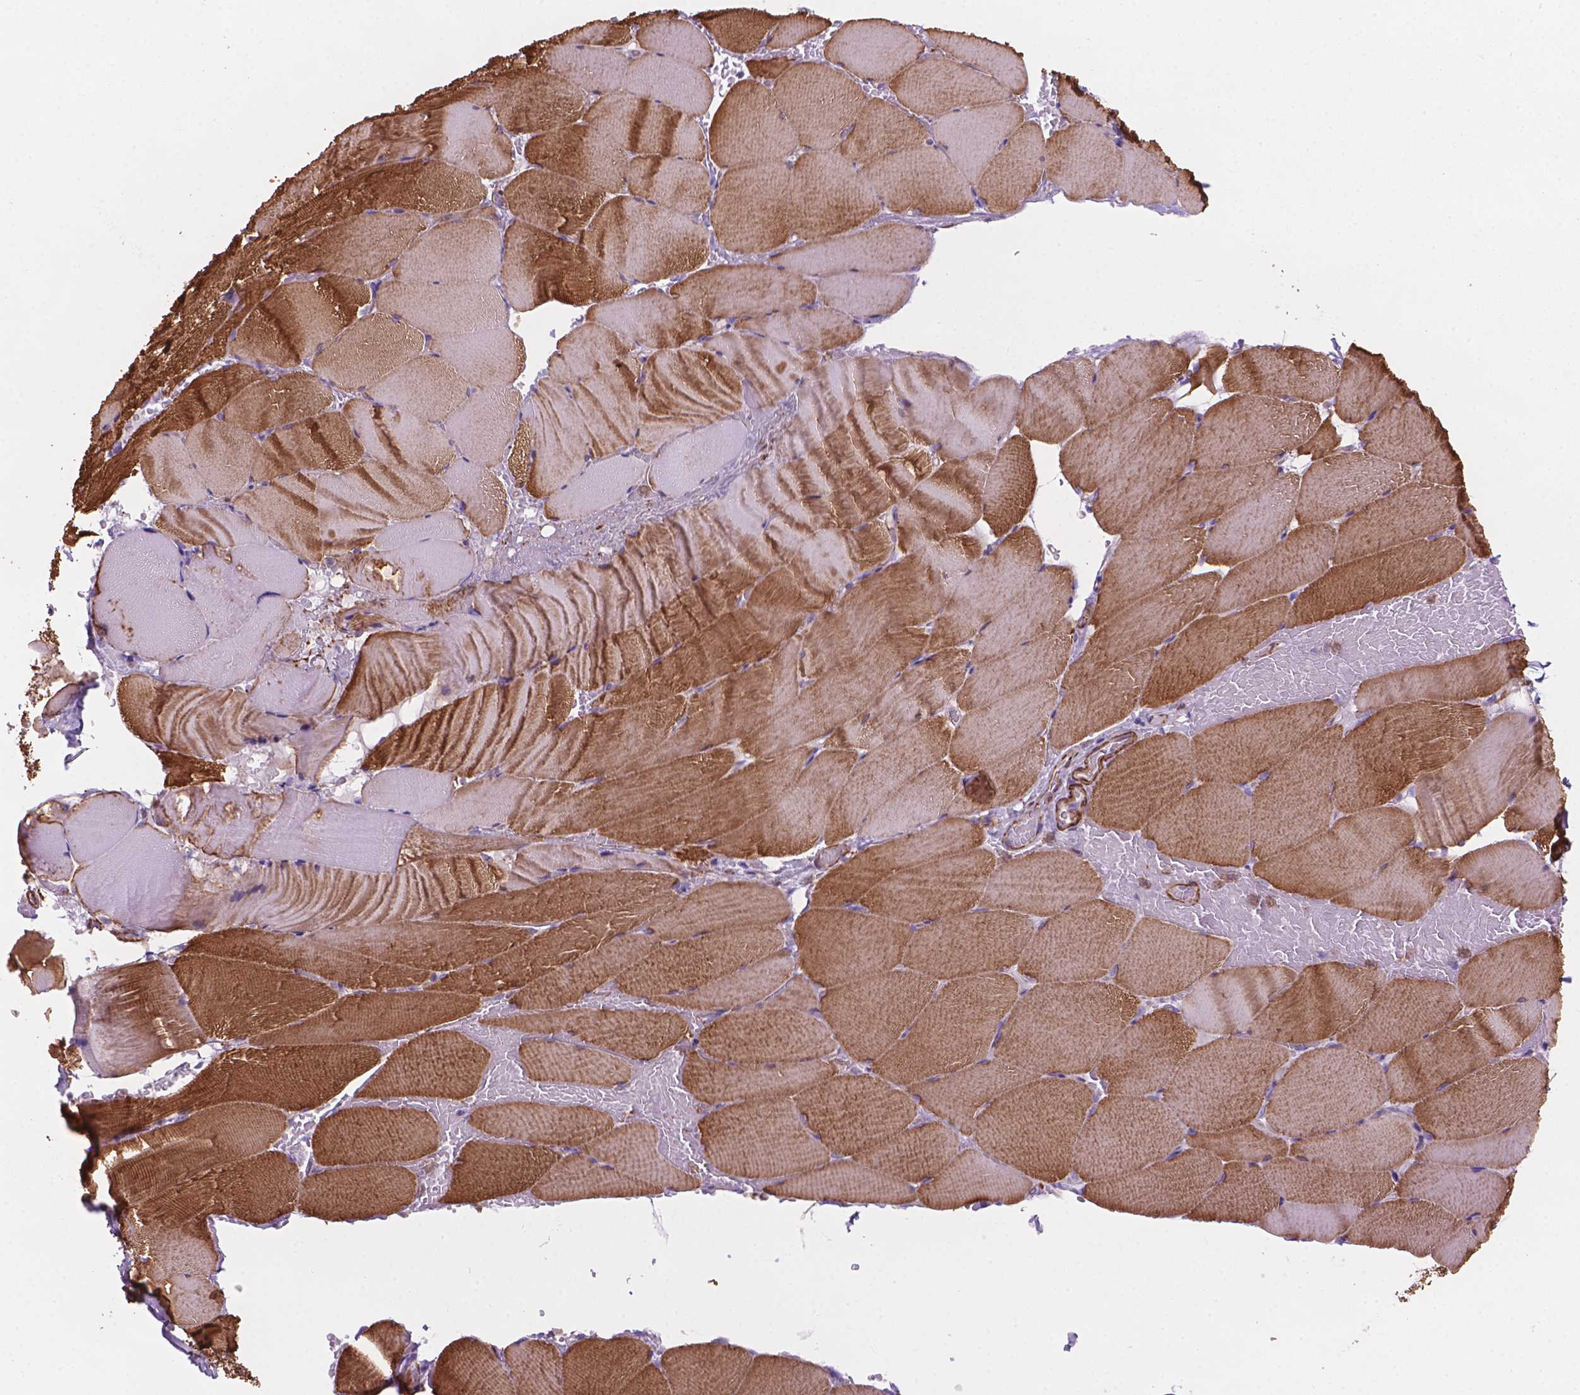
{"staining": {"intensity": "strong", "quantity": "25%-75%", "location": "cytoplasmic/membranous"}, "tissue": "skeletal muscle", "cell_type": "Myocytes", "image_type": "normal", "snomed": [{"axis": "morphology", "description": "Normal tissue, NOS"}, {"axis": "topography", "description": "Skeletal muscle"}], "caption": "Immunohistochemical staining of unremarkable skeletal muscle displays high levels of strong cytoplasmic/membranous positivity in approximately 25%-75% of myocytes. The protein is stained brown, and the nuclei are stained in blue (DAB (3,3'-diaminobenzidine) IHC with brightfield microscopy, high magnification).", "gene": "PATJ", "patient": {"sex": "female", "age": 37}}